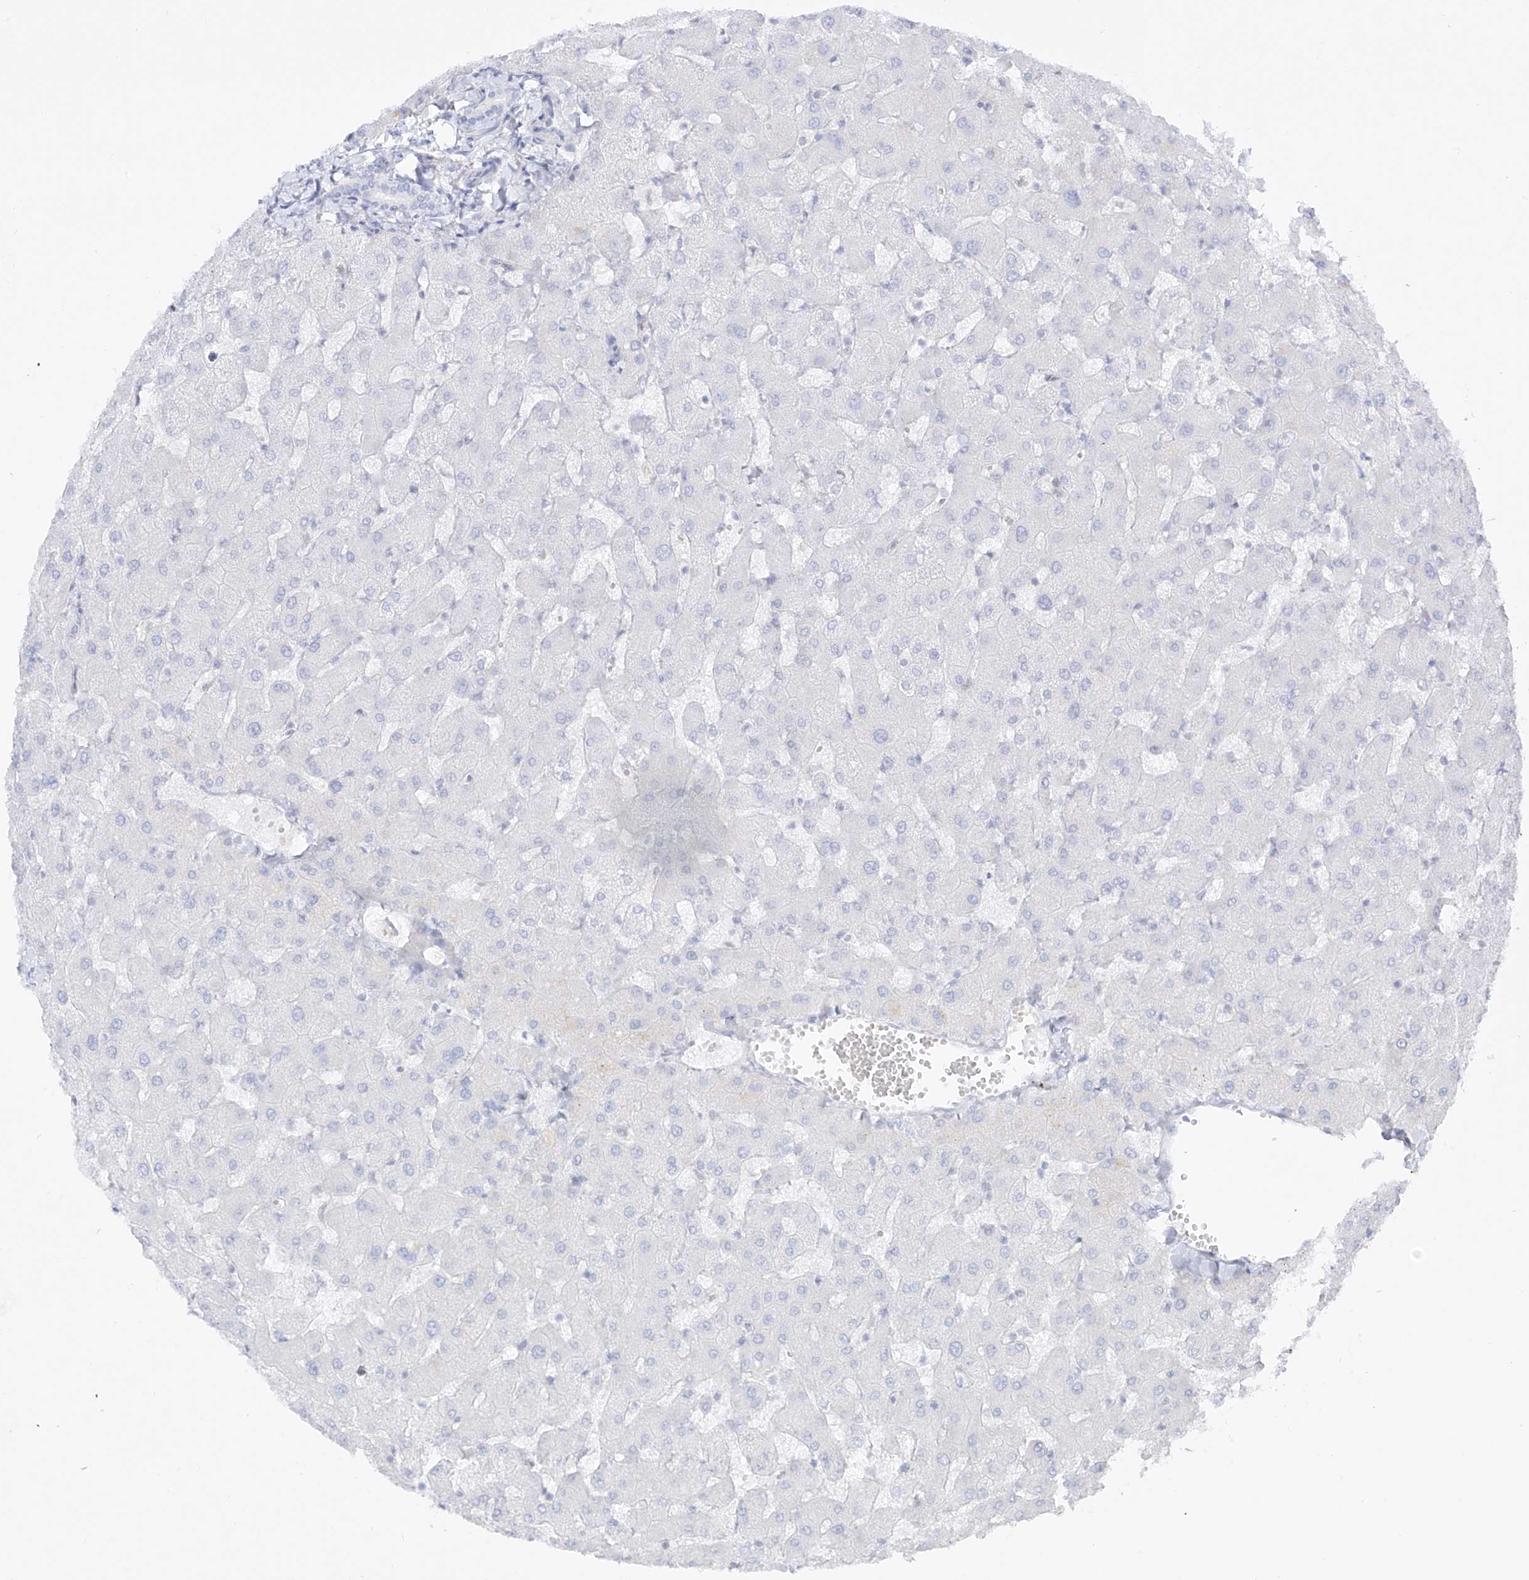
{"staining": {"intensity": "negative", "quantity": "none", "location": "none"}, "tissue": "liver", "cell_type": "Cholangiocytes", "image_type": "normal", "snomed": [{"axis": "morphology", "description": "Normal tissue, NOS"}, {"axis": "topography", "description": "Liver"}], "caption": "Human liver stained for a protein using immunohistochemistry displays no expression in cholangiocytes.", "gene": "DMKN", "patient": {"sex": "female", "age": 63}}